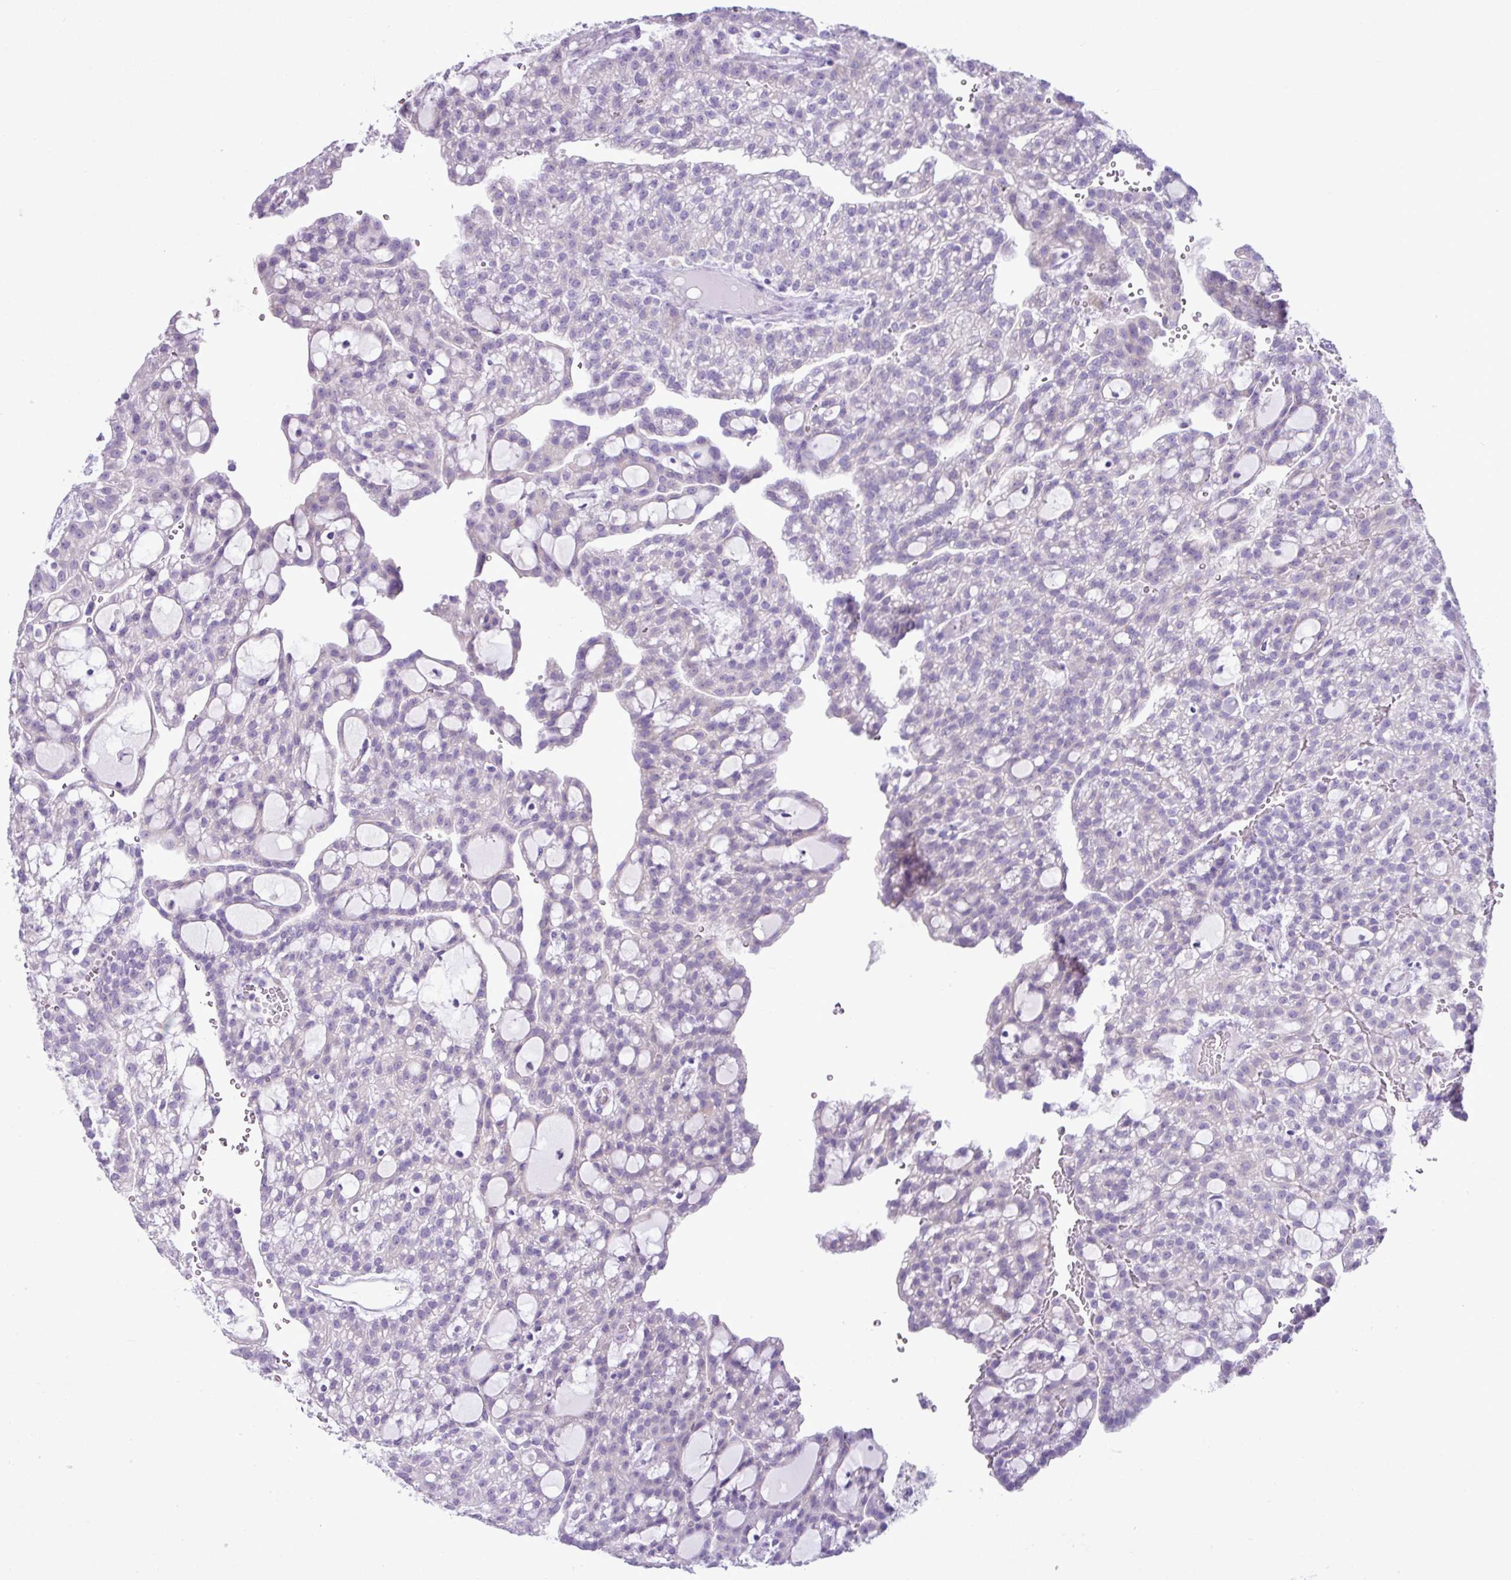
{"staining": {"intensity": "negative", "quantity": "none", "location": "none"}, "tissue": "renal cancer", "cell_type": "Tumor cells", "image_type": "cancer", "snomed": [{"axis": "morphology", "description": "Adenocarcinoma, NOS"}, {"axis": "topography", "description": "Kidney"}], "caption": "Tumor cells are negative for brown protein staining in adenocarcinoma (renal).", "gene": "RGS21", "patient": {"sex": "male", "age": 63}}